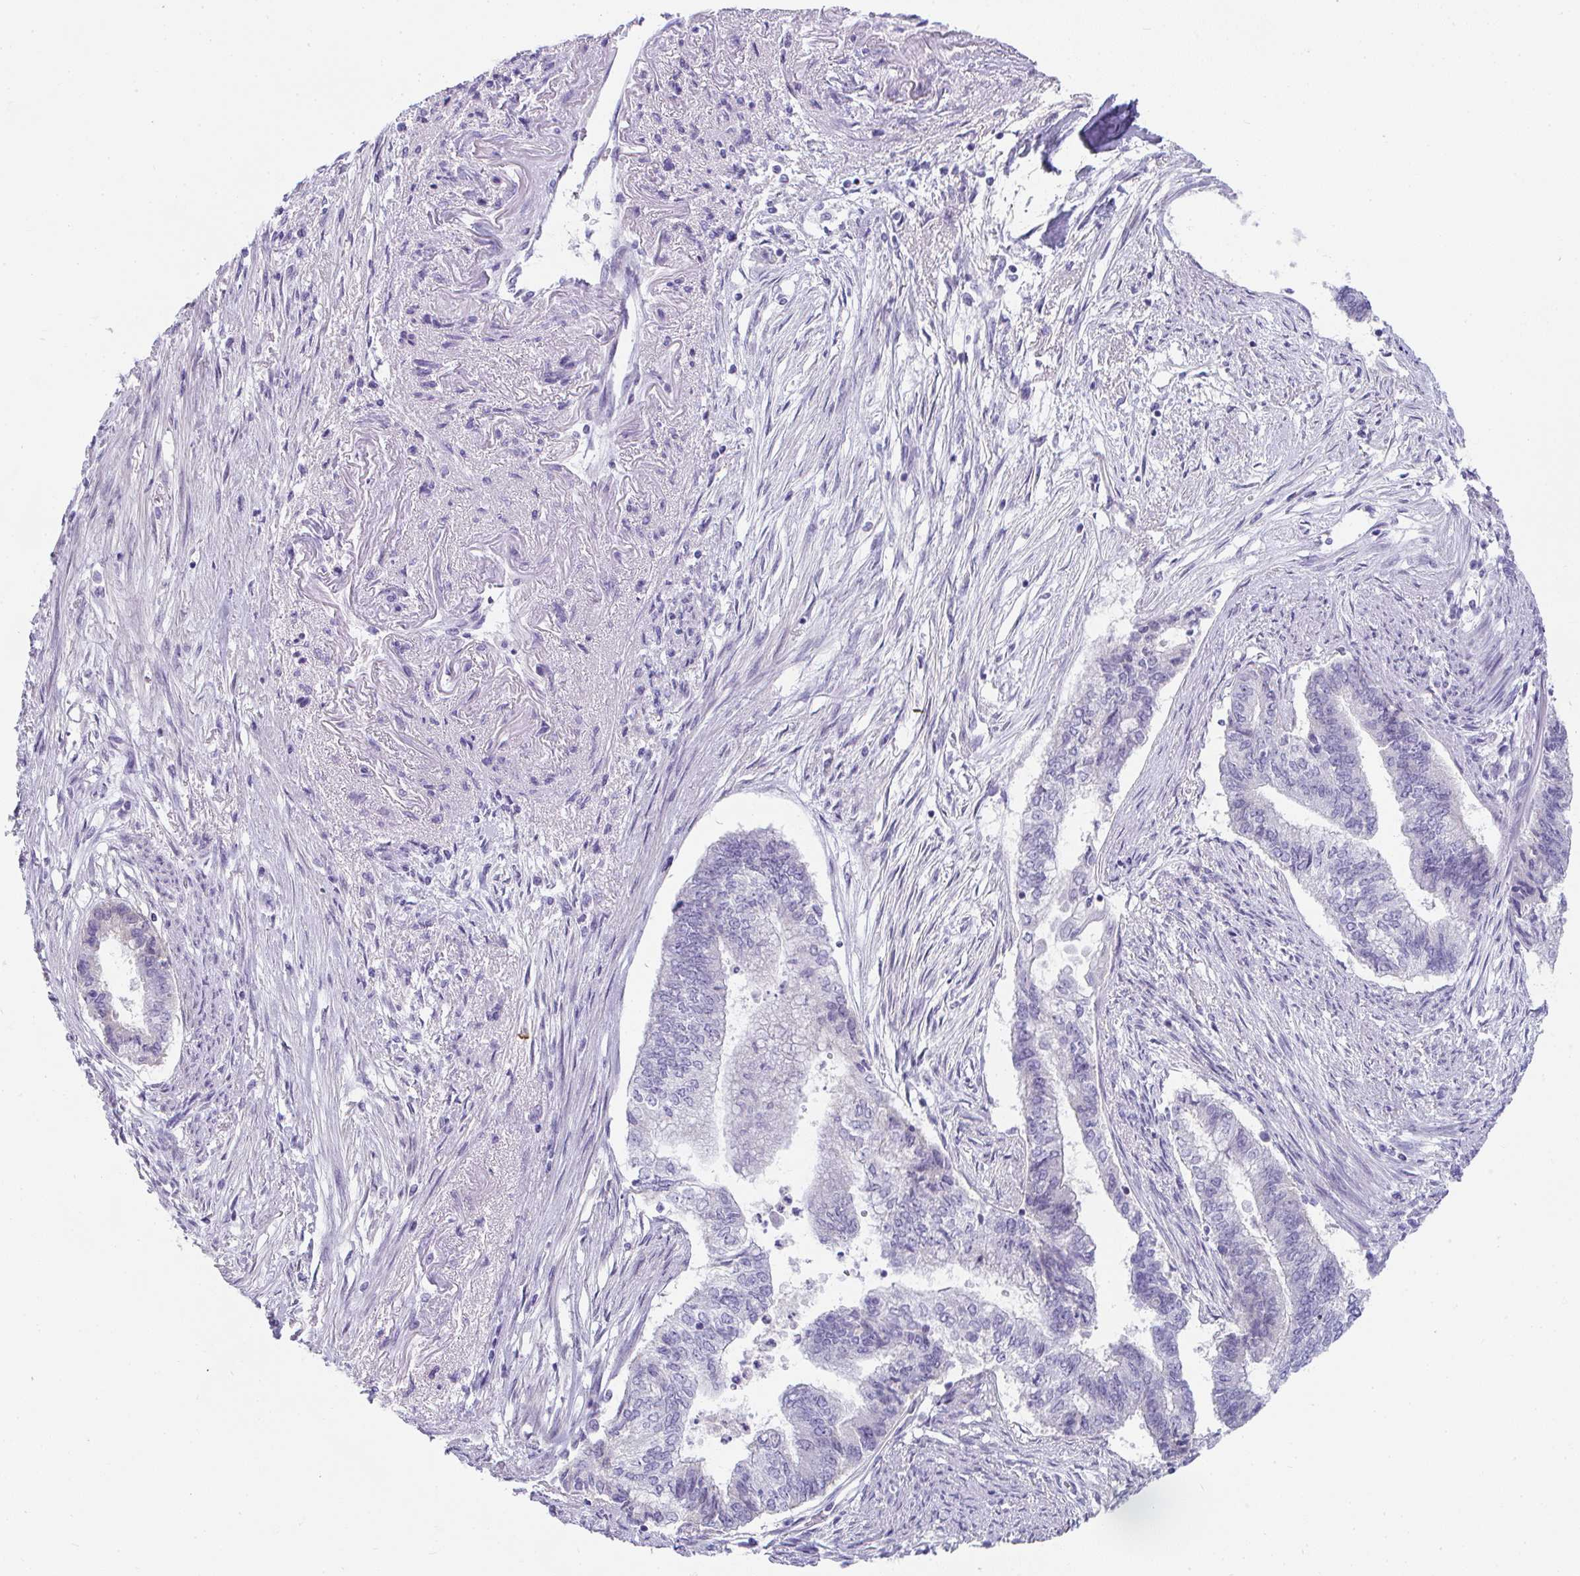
{"staining": {"intensity": "negative", "quantity": "none", "location": "none"}, "tissue": "endometrial cancer", "cell_type": "Tumor cells", "image_type": "cancer", "snomed": [{"axis": "morphology", "description": "Adenocarcinoma, NOS"}, {"axis": "topography", "description": "Endometrium"}], "caption": "The image reveals no significant expression in tumor cells of adenocarcinoma (endometrial).", "gene": "TTC30B", "patient": {"sex": "female", "age": 65}}